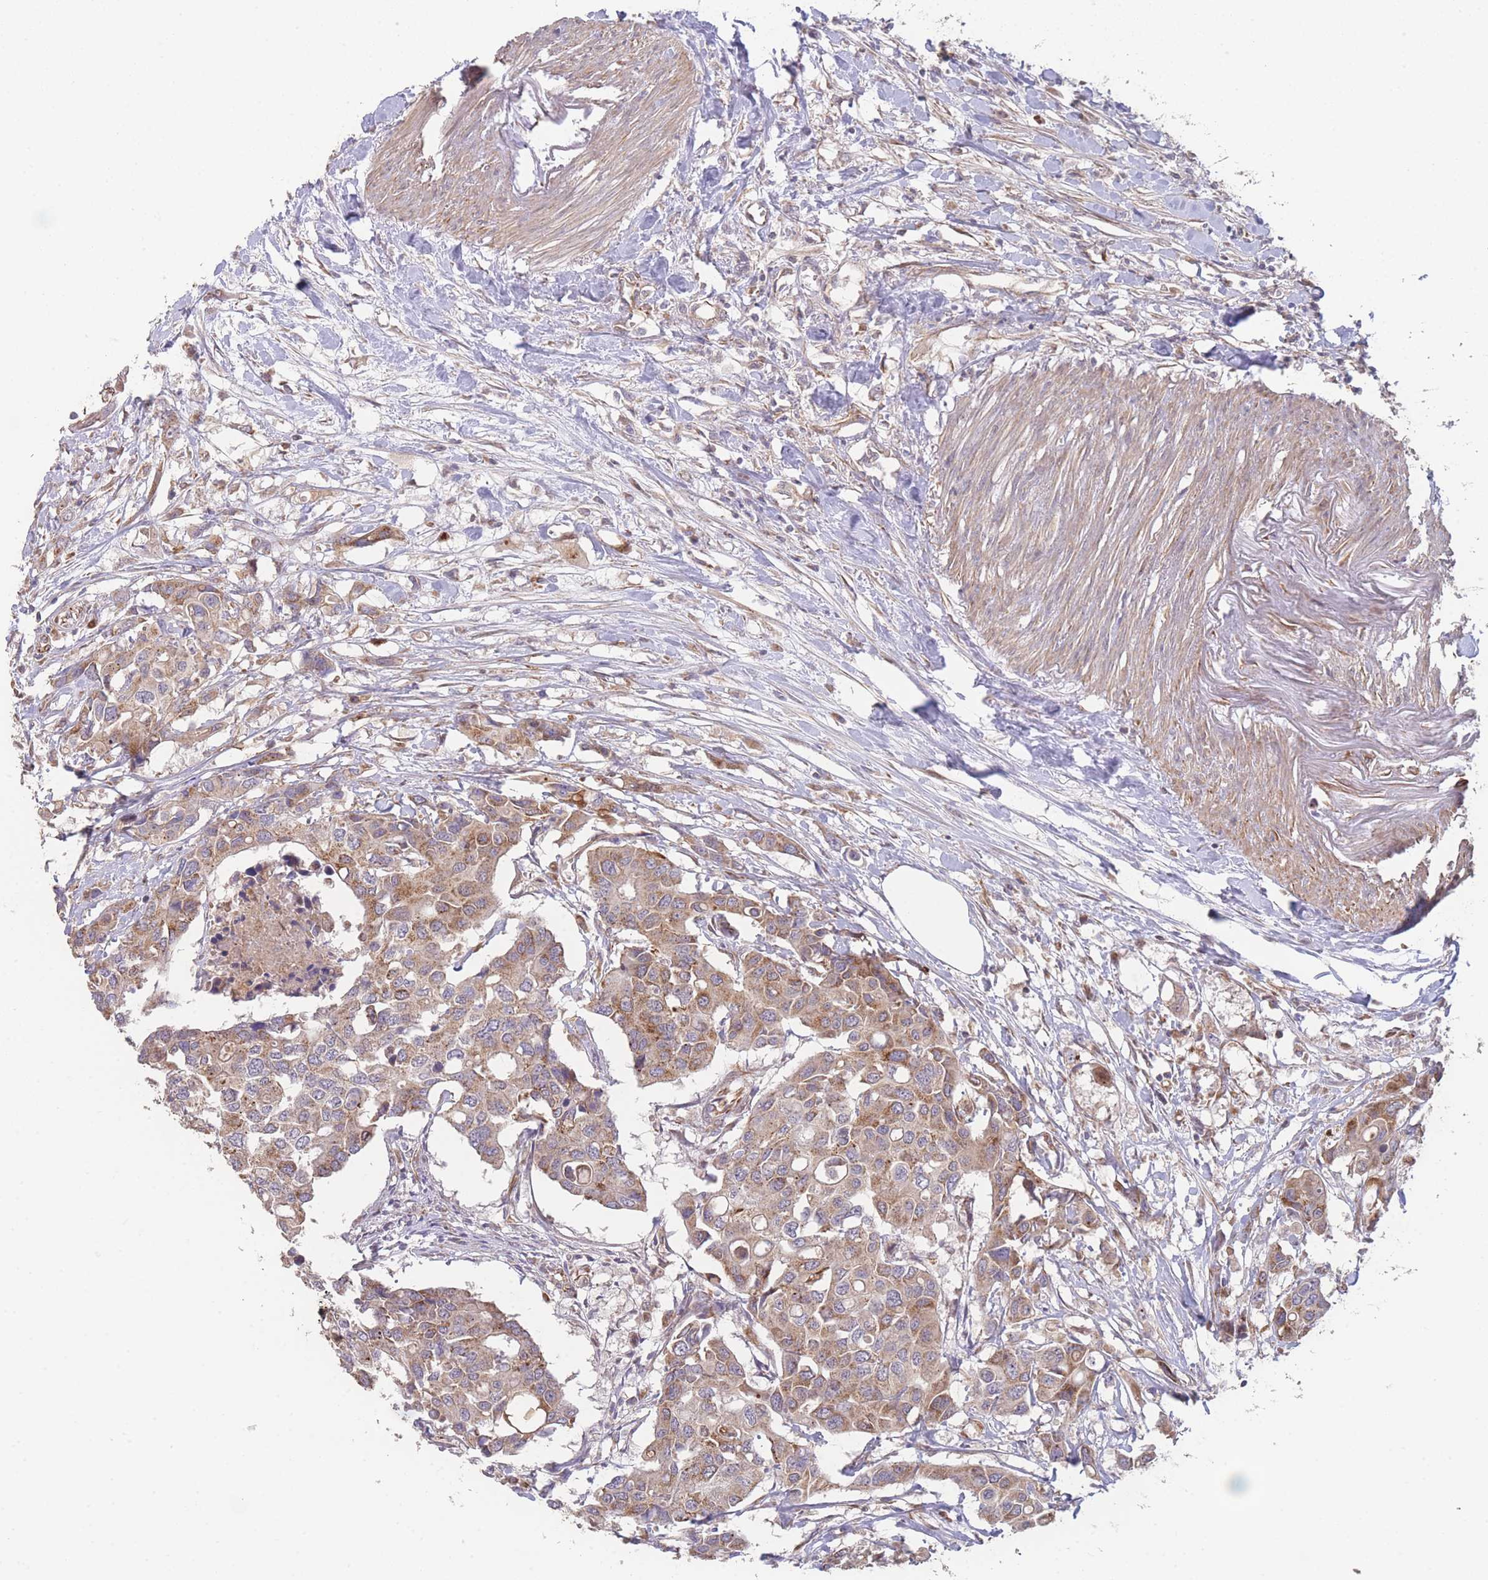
{"staining": {"intensity": "moderate", "quantity": ">75%", "location": "cytoplasmic/membranous"}, "tissue": "colorectal cancer", "cell_type": "Tumor cells", "image_type": "cancer", "snomed": [{"axis": "morphology", "description": "Adenocarcinoma, NOS"}, {"axis": "topography", "description": "Colon"}], "caption": "Moderate cytoplasmic/membranous protein staining is seen in about >75% of tumor cells in colorectal adenocarcinoma. The staining was performed using DAB (3,3'-diaminobenzidine) to visualize the protein expression in brown, while the nuclei were stained in blue with hematoxylin (Magnification: 20x).", "gene": "PXMP4", "patient": {"sex": "male", "age": 77}}